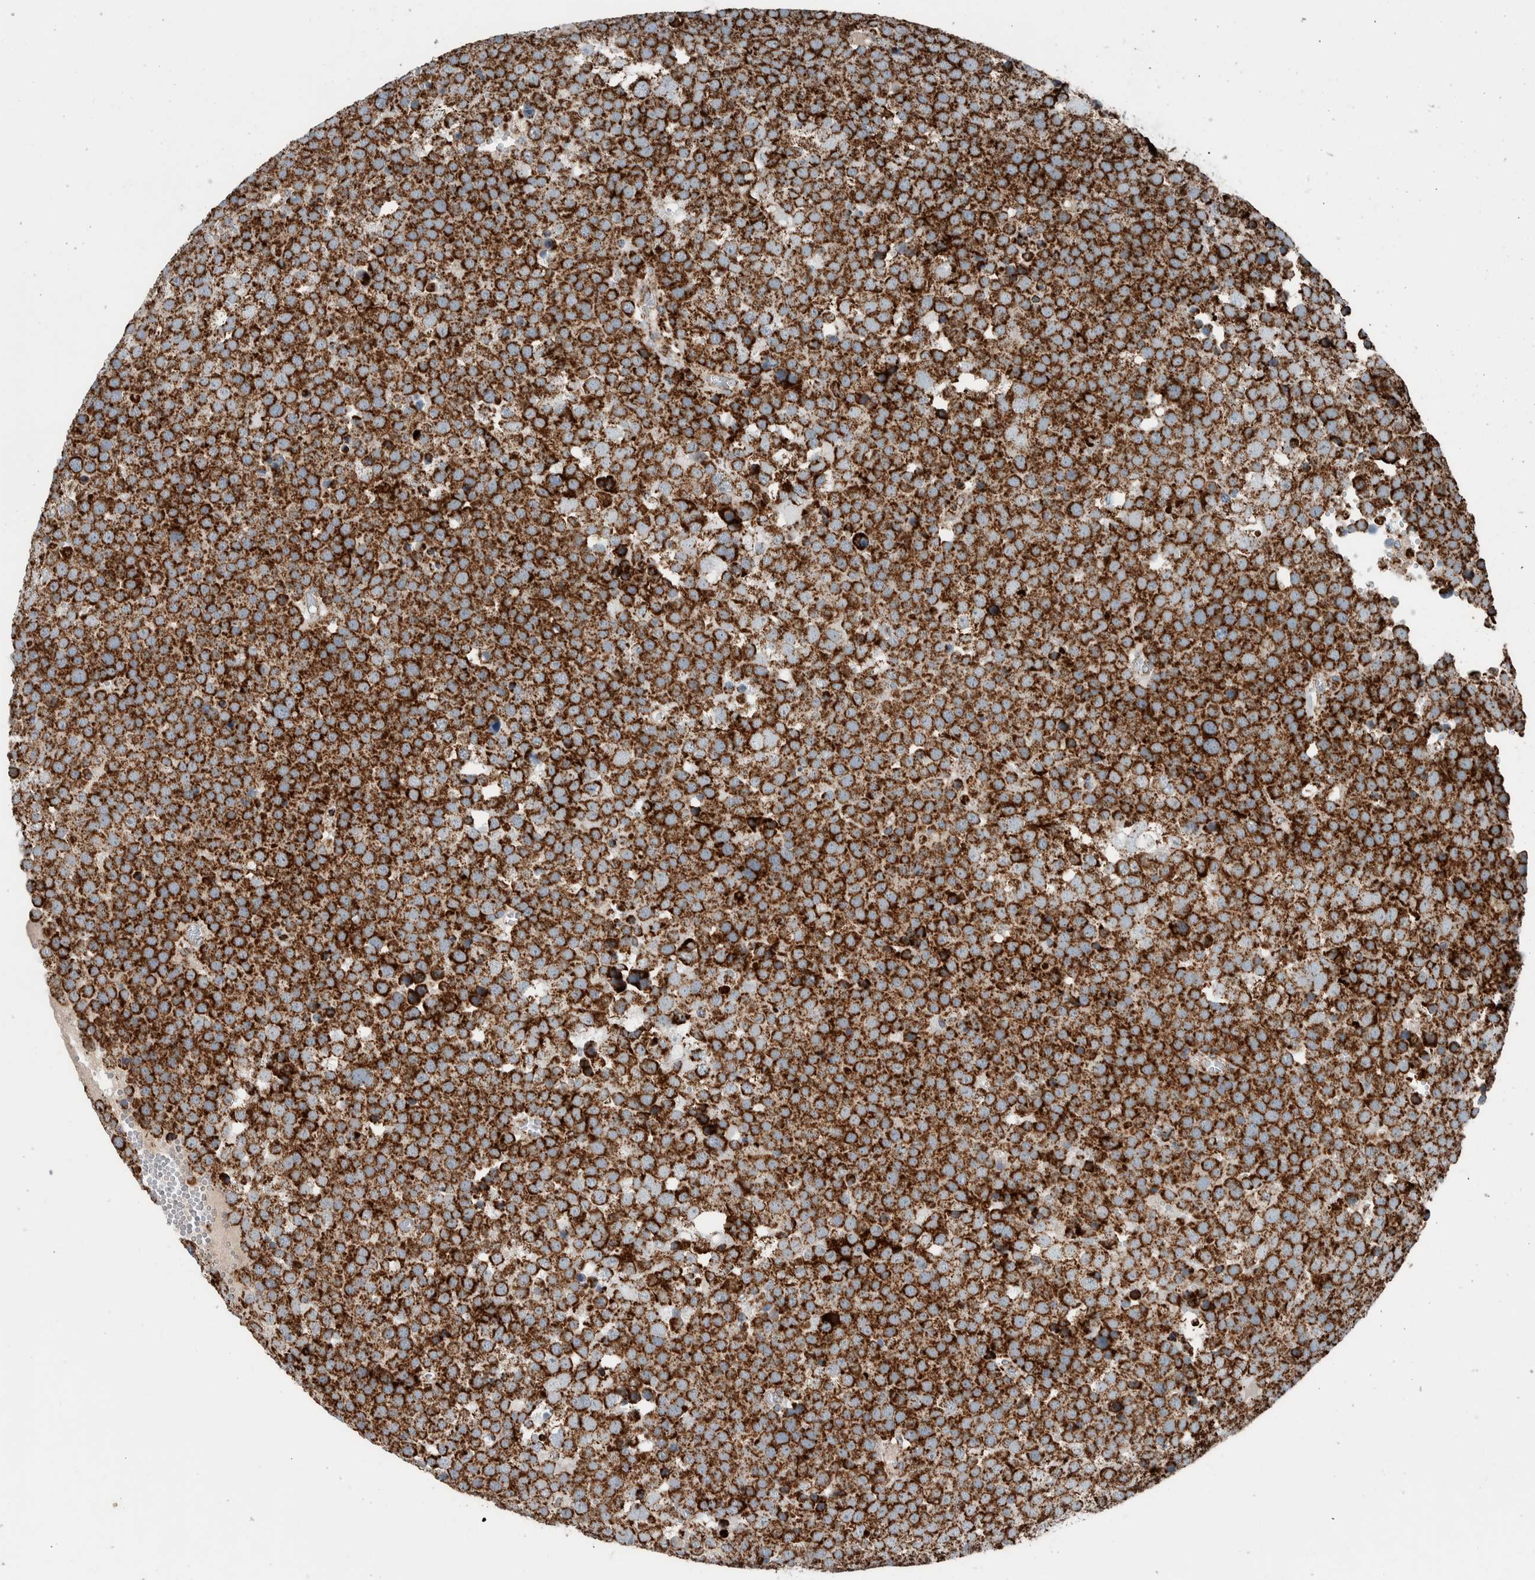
{"staining": {"intensity": "strong", "quantity": ">75%", "location": "cytoplasmic/membranous"}, "tissue": "testis cancer", "cell_type": "Tumor cells", "image_type": "cancer", "snomed": [{"axis": "morphology", "description": "Seminoma, NOS"}, {"axis": "topography", "description": "Testis"}], "caption": "Immunohistochemical staining of testis seminoma exhibits high levels of strong cytoplasmic/membranous protein positivity in about >75% of tumor cells.", "gene": "CNTROB", "patient": {"sex": "male", "age": 71}}